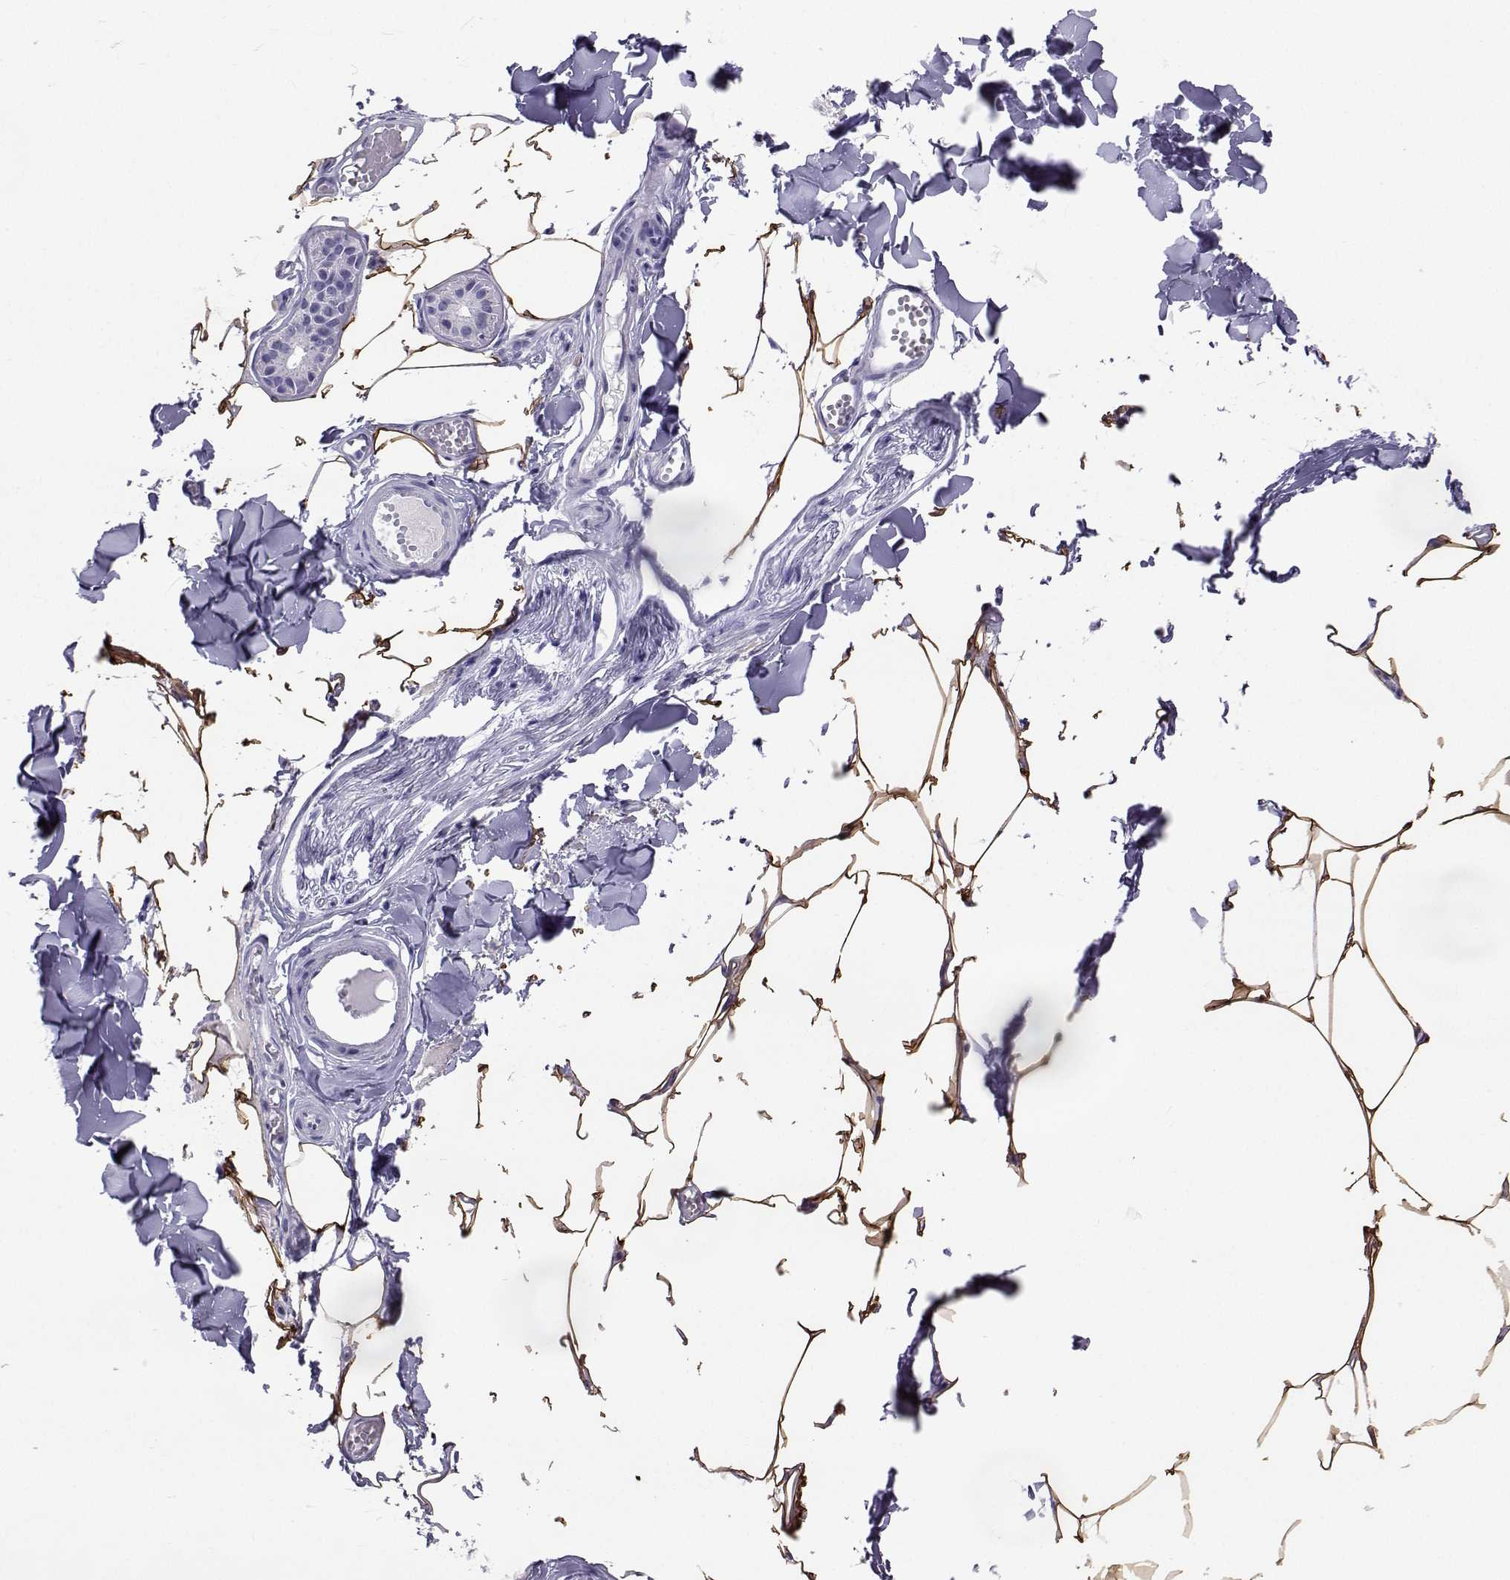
{"staining": {"intensity": "moderate", "quantity": ">75%", "location": "cytoplasmic/membranous"}, "tissue": "adipose tissue", "cell_type": "Adipocytes", "image_type": "normal", "snomed": [{"axis": "morphology", "description": "Normal tissue, NOS"}, {"axis": "topography", "description": "Skin"}, {"axis": "topography", "description": "Peripheral nerve tissue"}], "caption": "Adipose tissue stained with immunohistochemistry (IHC) reveals moderate cytoplasmic/membranous staining in about >75% of adipocytes.", "gene": "PLIN4", "patient": {"sex": "female", "age": 45}}